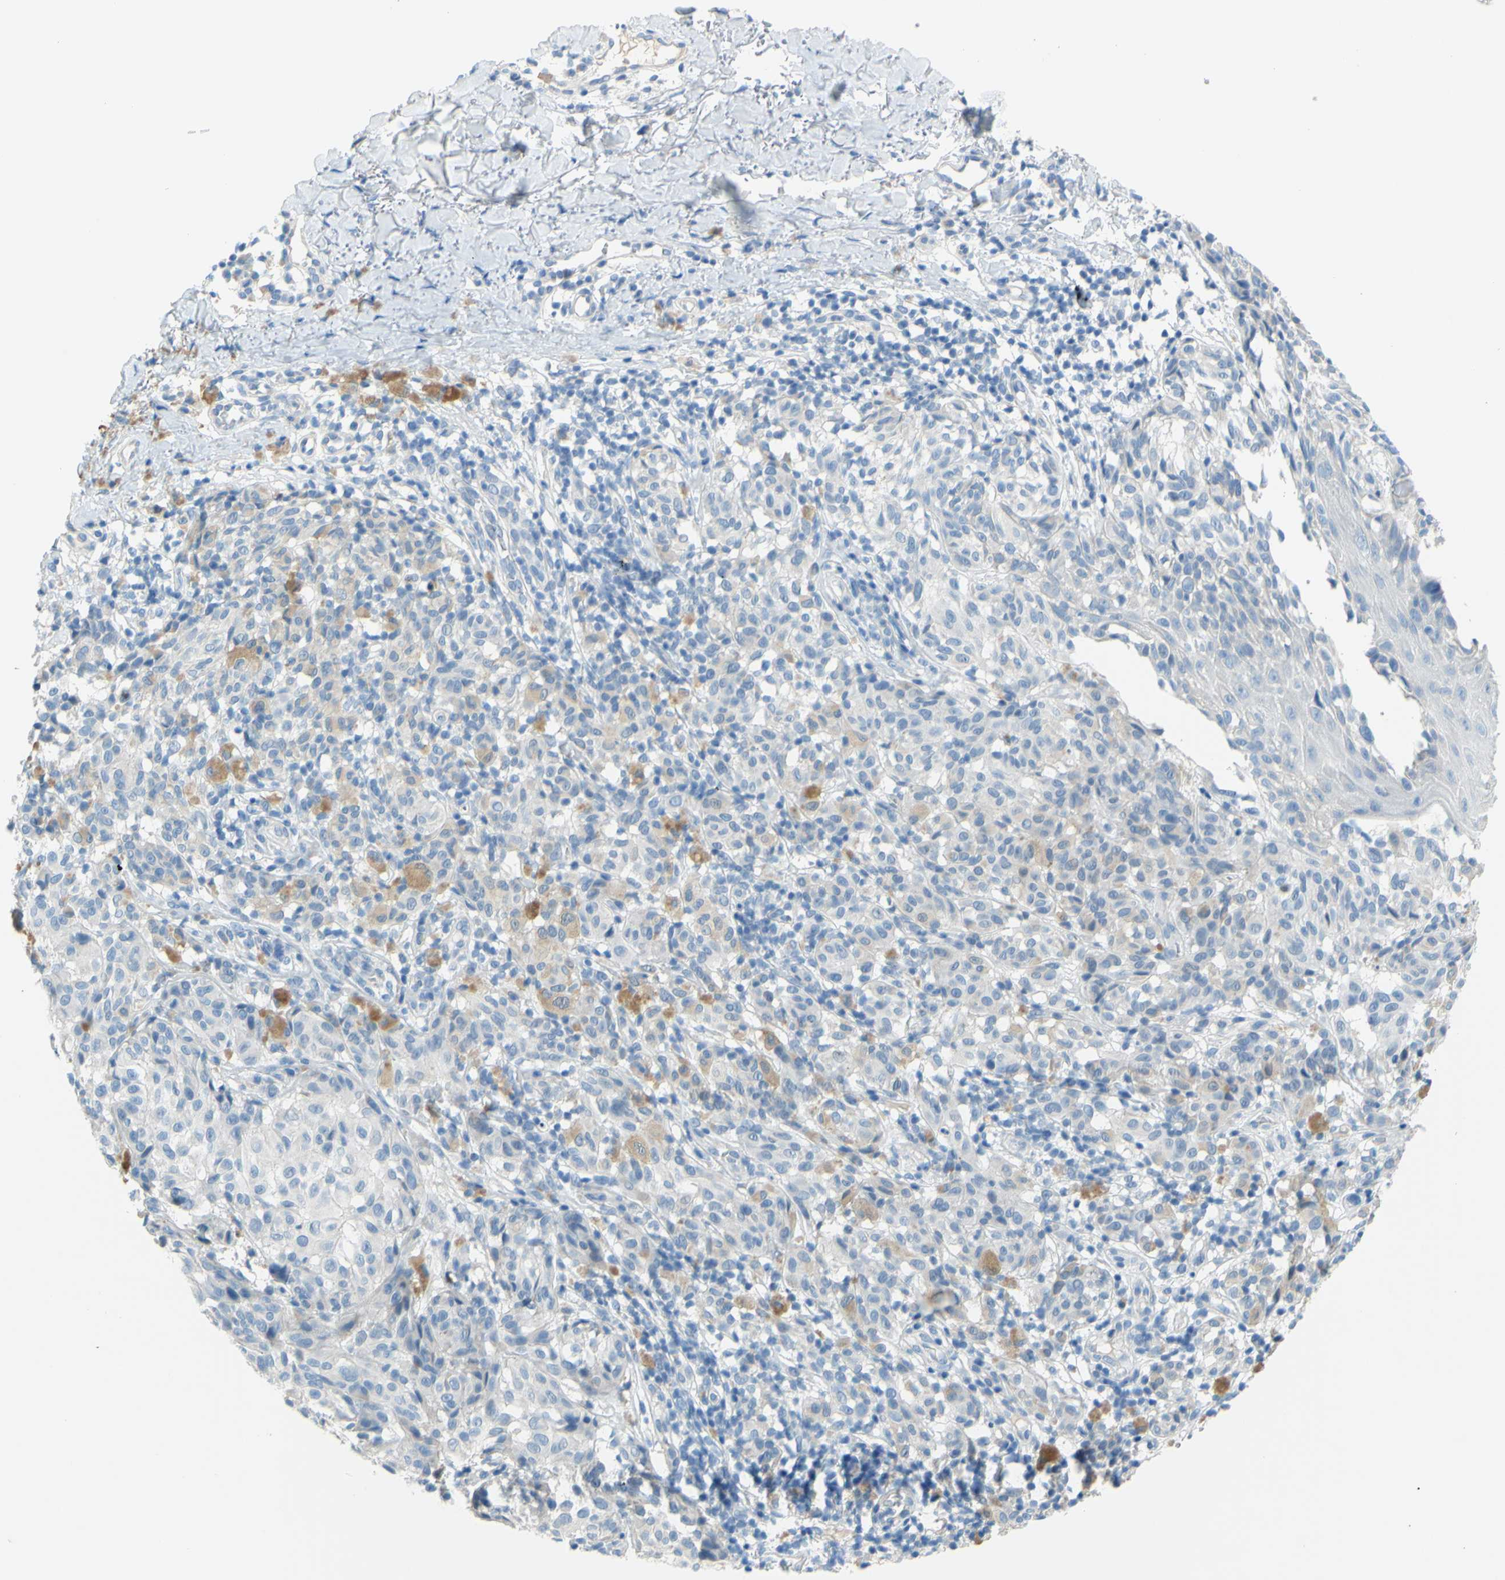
{"staining": {"intensity": "negative", "quantity": "none", "location": "none"}, "tissue": "melanoma", "cell_type": "Tumor cells", "image_type": "cancer", "snomed": [{"axis": "morphology", "description": "Malignant melanoma, NOS"}, {"axis": "topography", "description": "Skin"}], "caption": "Tumor cells show no significant protein expression in melanoma. Nuclei are stained in blue.", "gene": "SLC1A2", "patient": {"sex": "female", "age": 46}}